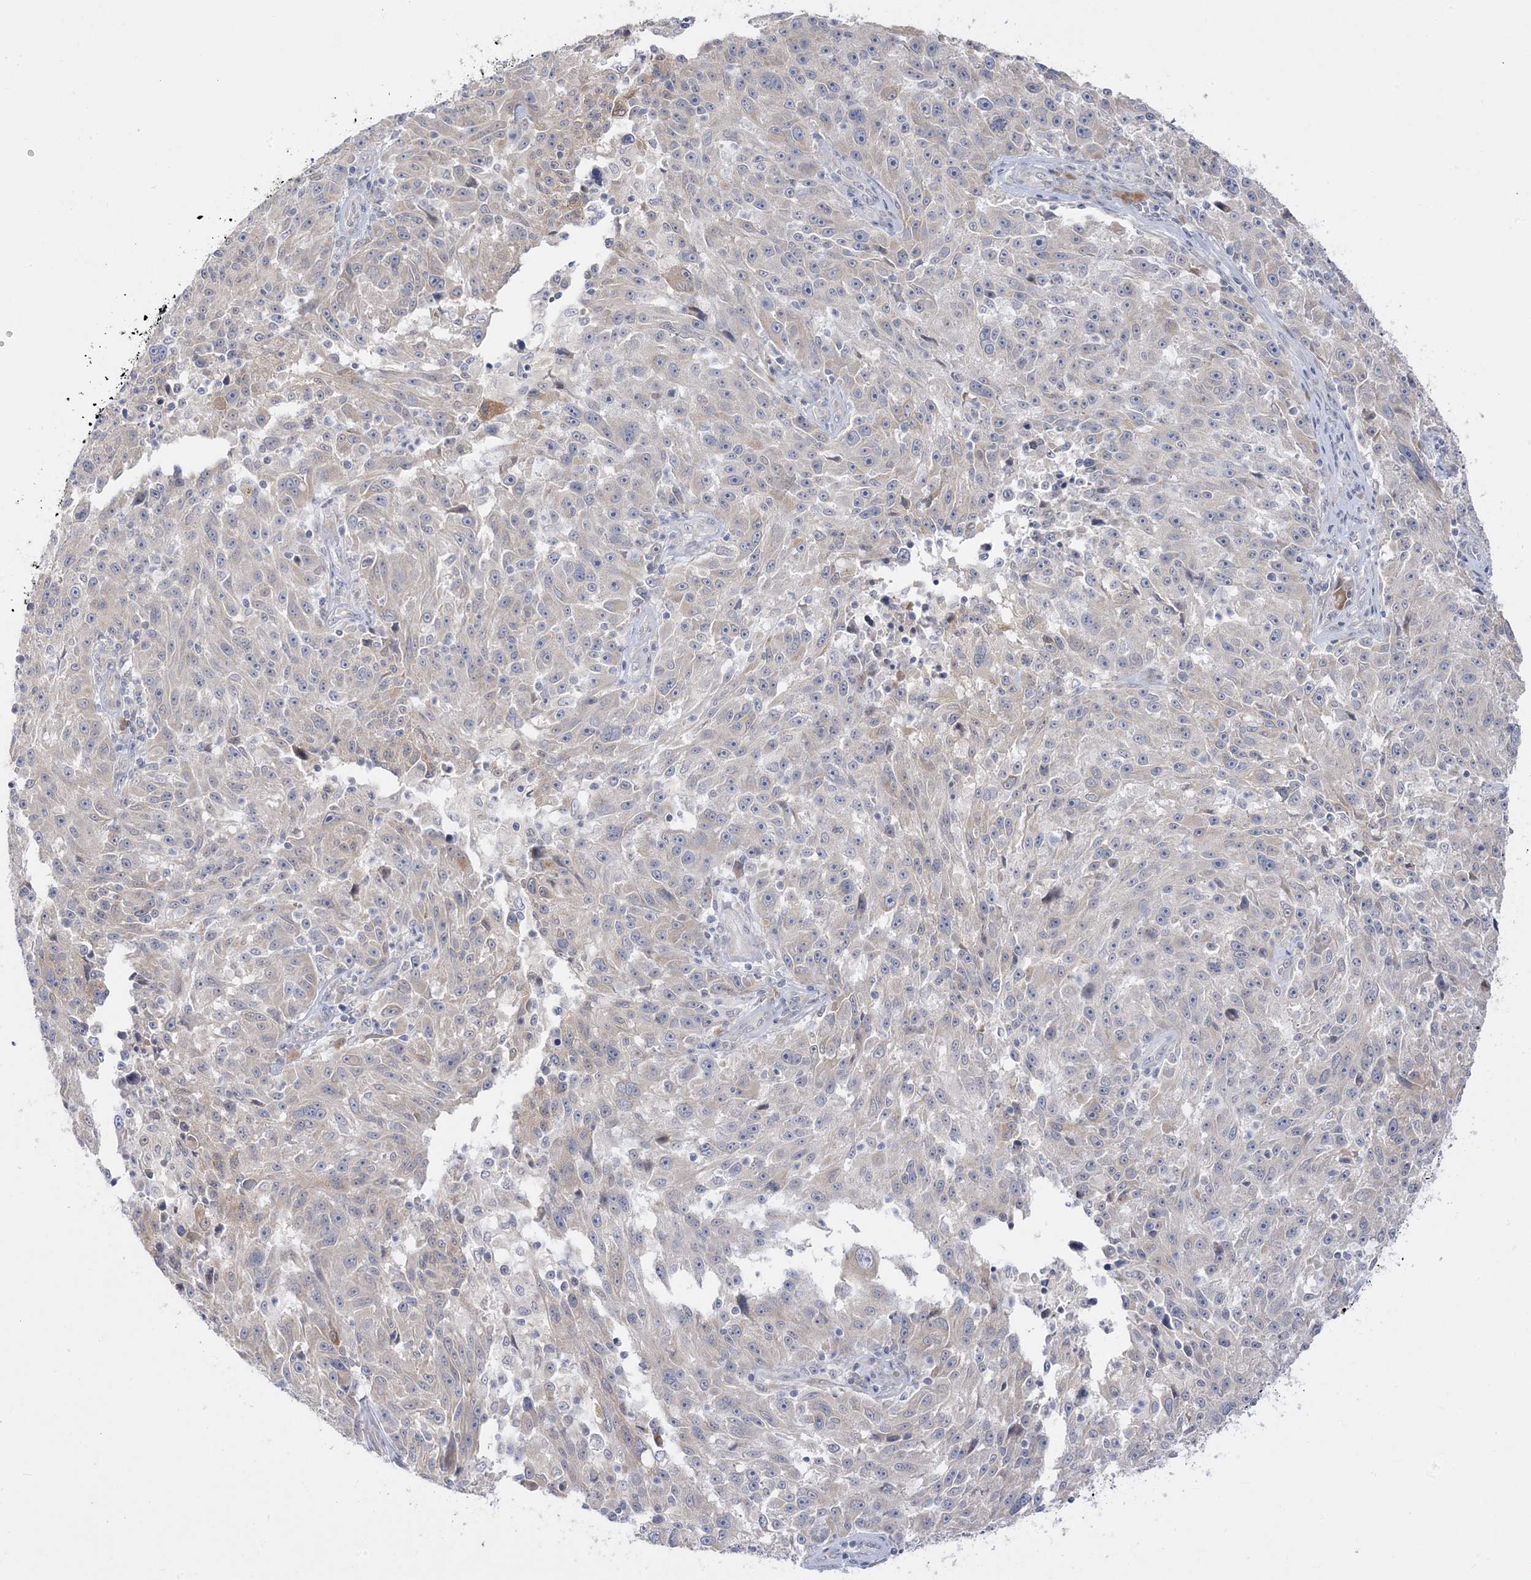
{"staining": {"intensity": "negative", "quantity": "none", "location": "none"}, "tissue": "melanoma", "cell_type": "Tumor cells", "image_type": "cancer", "snomed": [{"axis": "morphology", "description": "Malignant melanoma, NOS"}, {"axis": "topography", "description": "Skin"}], "caption": "Human melanoma stained for a protein using immunohistochemistry shows no expression in tumor cells.", "gene": "C2CD2", "patient": {"sex": "male", "age": 53}}